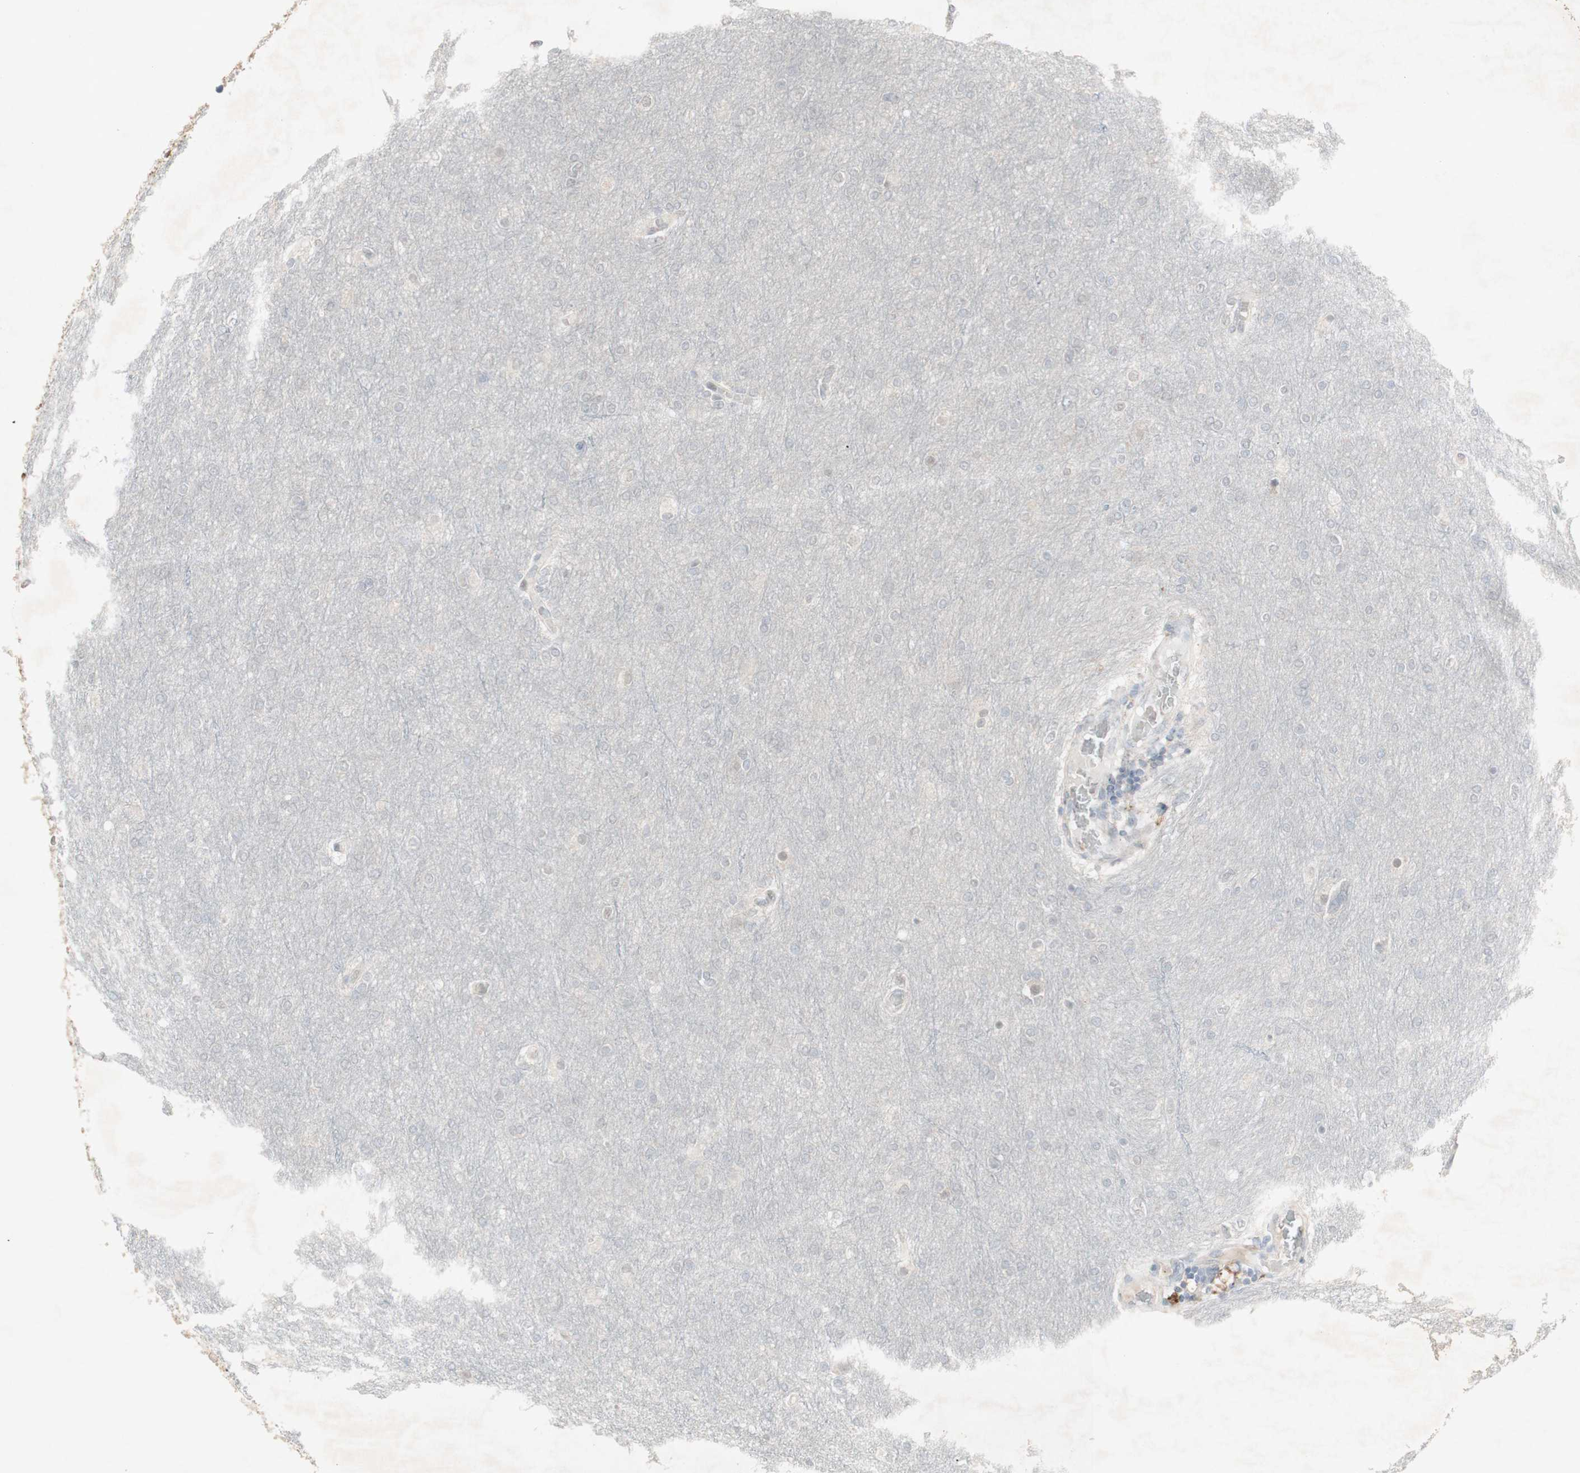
{"staining": {"intensity": "negative", "quantity": "none", "location": "none"}, "tissue": "glioma", "cell_type": "Tumor cells", "image_type": "cancer", "snomed": [{"axis": "morphology", "description": "Glioma, malignant, High grade"}, {"axis": "topography", "description": "Cerebral cortex"}], "caption": "DAB immunohistochemical staining of malignant glioma (high-grade) displays no significant staining in tumor cells.", "gene": "C1orf116", "patient": {"sex": "female", "age": 36}}